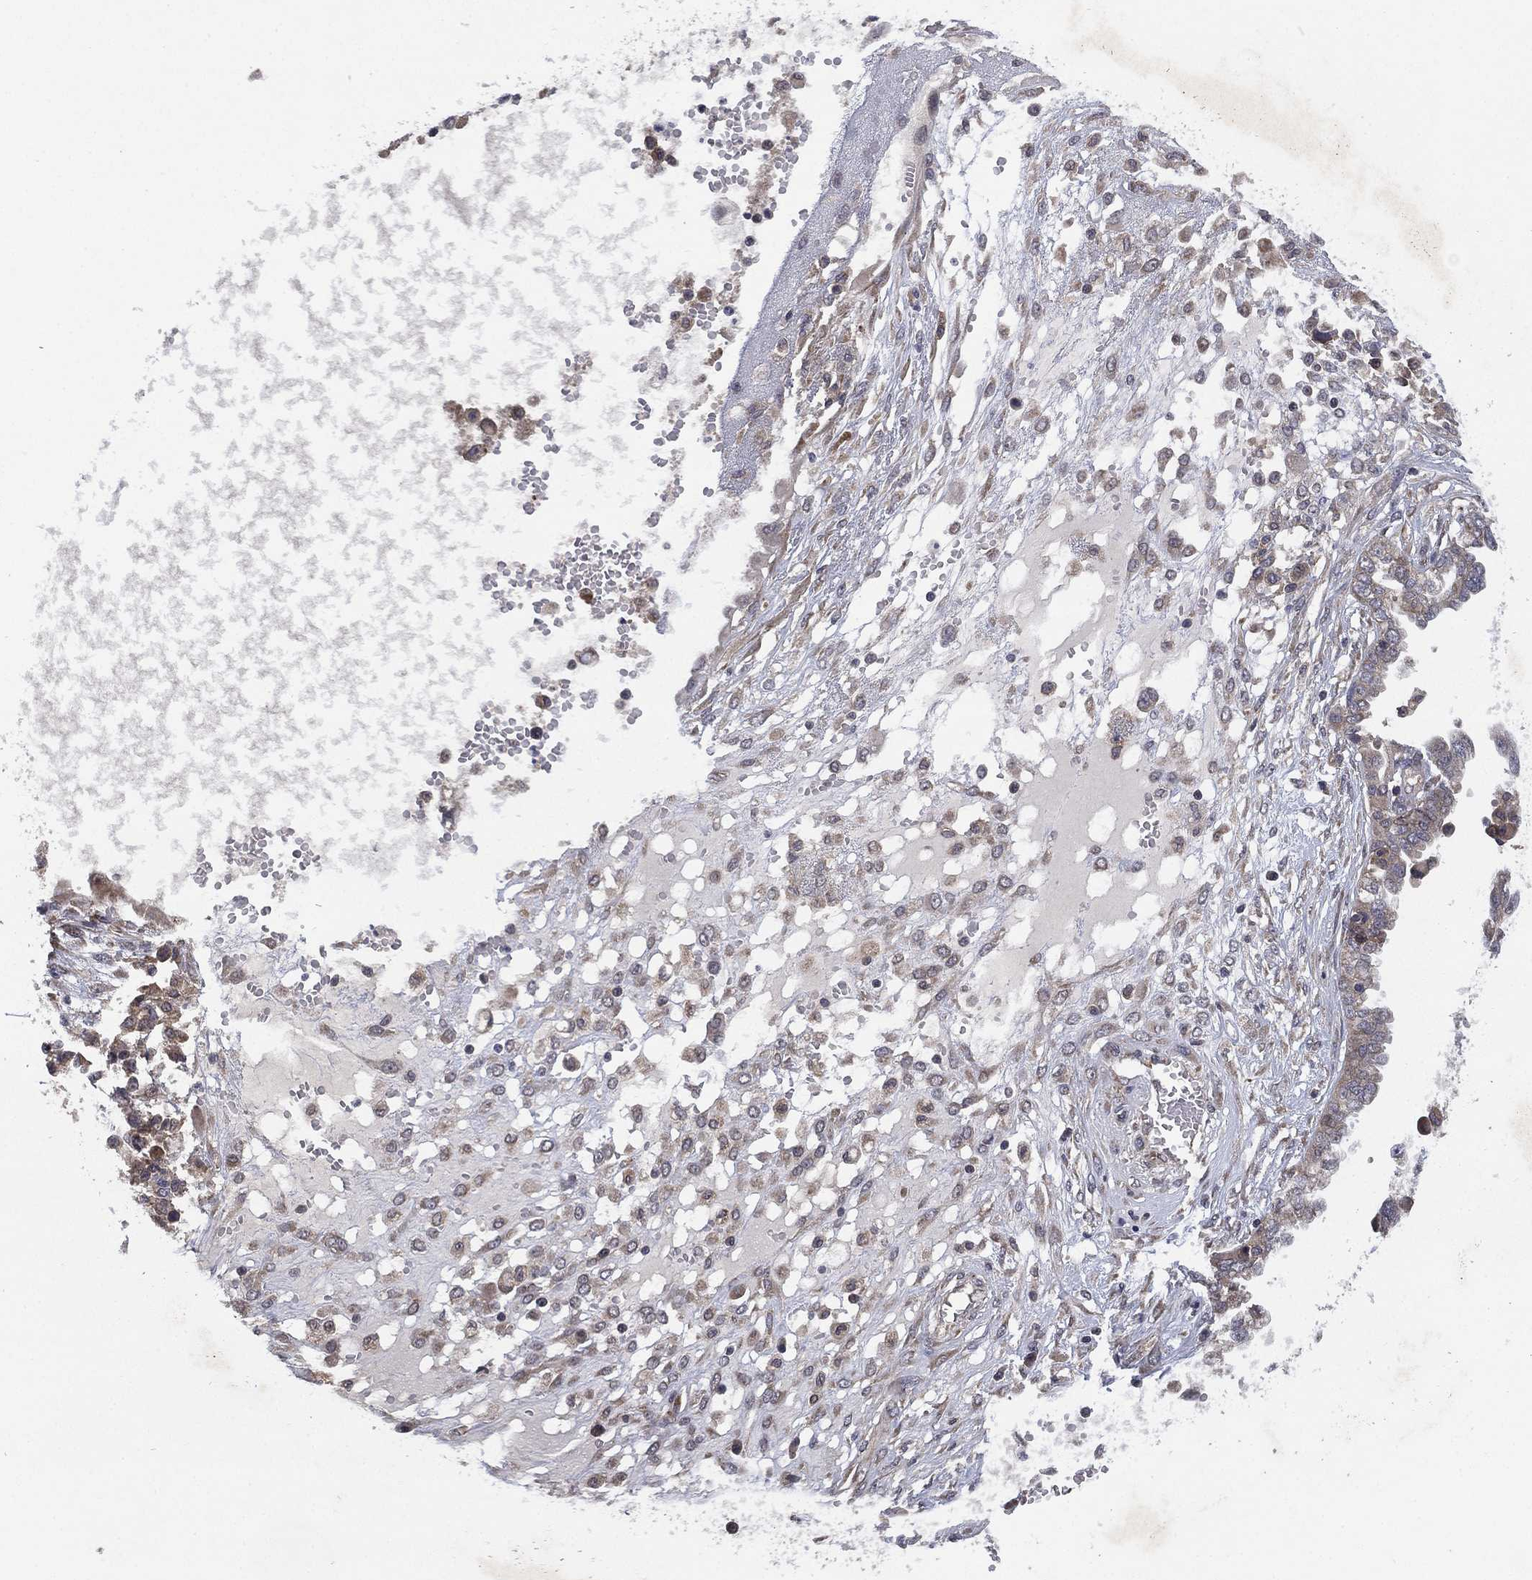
{"staining": {"intensity": "negative", "quantity": "none", "location": "none"}, "tissue": "ovarian cancer", "cell_type": "Tumor cells", "image_type": "cancer", "snomed": [{"axis": "morphology", "description": "Cystadenocarcinoma, serous, NOS"}, {"axis": "topography", "description": "Ovary"}], "caption": "An image of human ovarian cancer is negative for staining in tumor cells. (Stains: DAB (3,3'-diaminobenzidine) immunohistochemistry (IHC) with hematoxylin counter stain, Microscopy: brightfield microscopy at high magnification).", "gene": "SELENOO", "patient": {"sex": "female", "age": 67}}